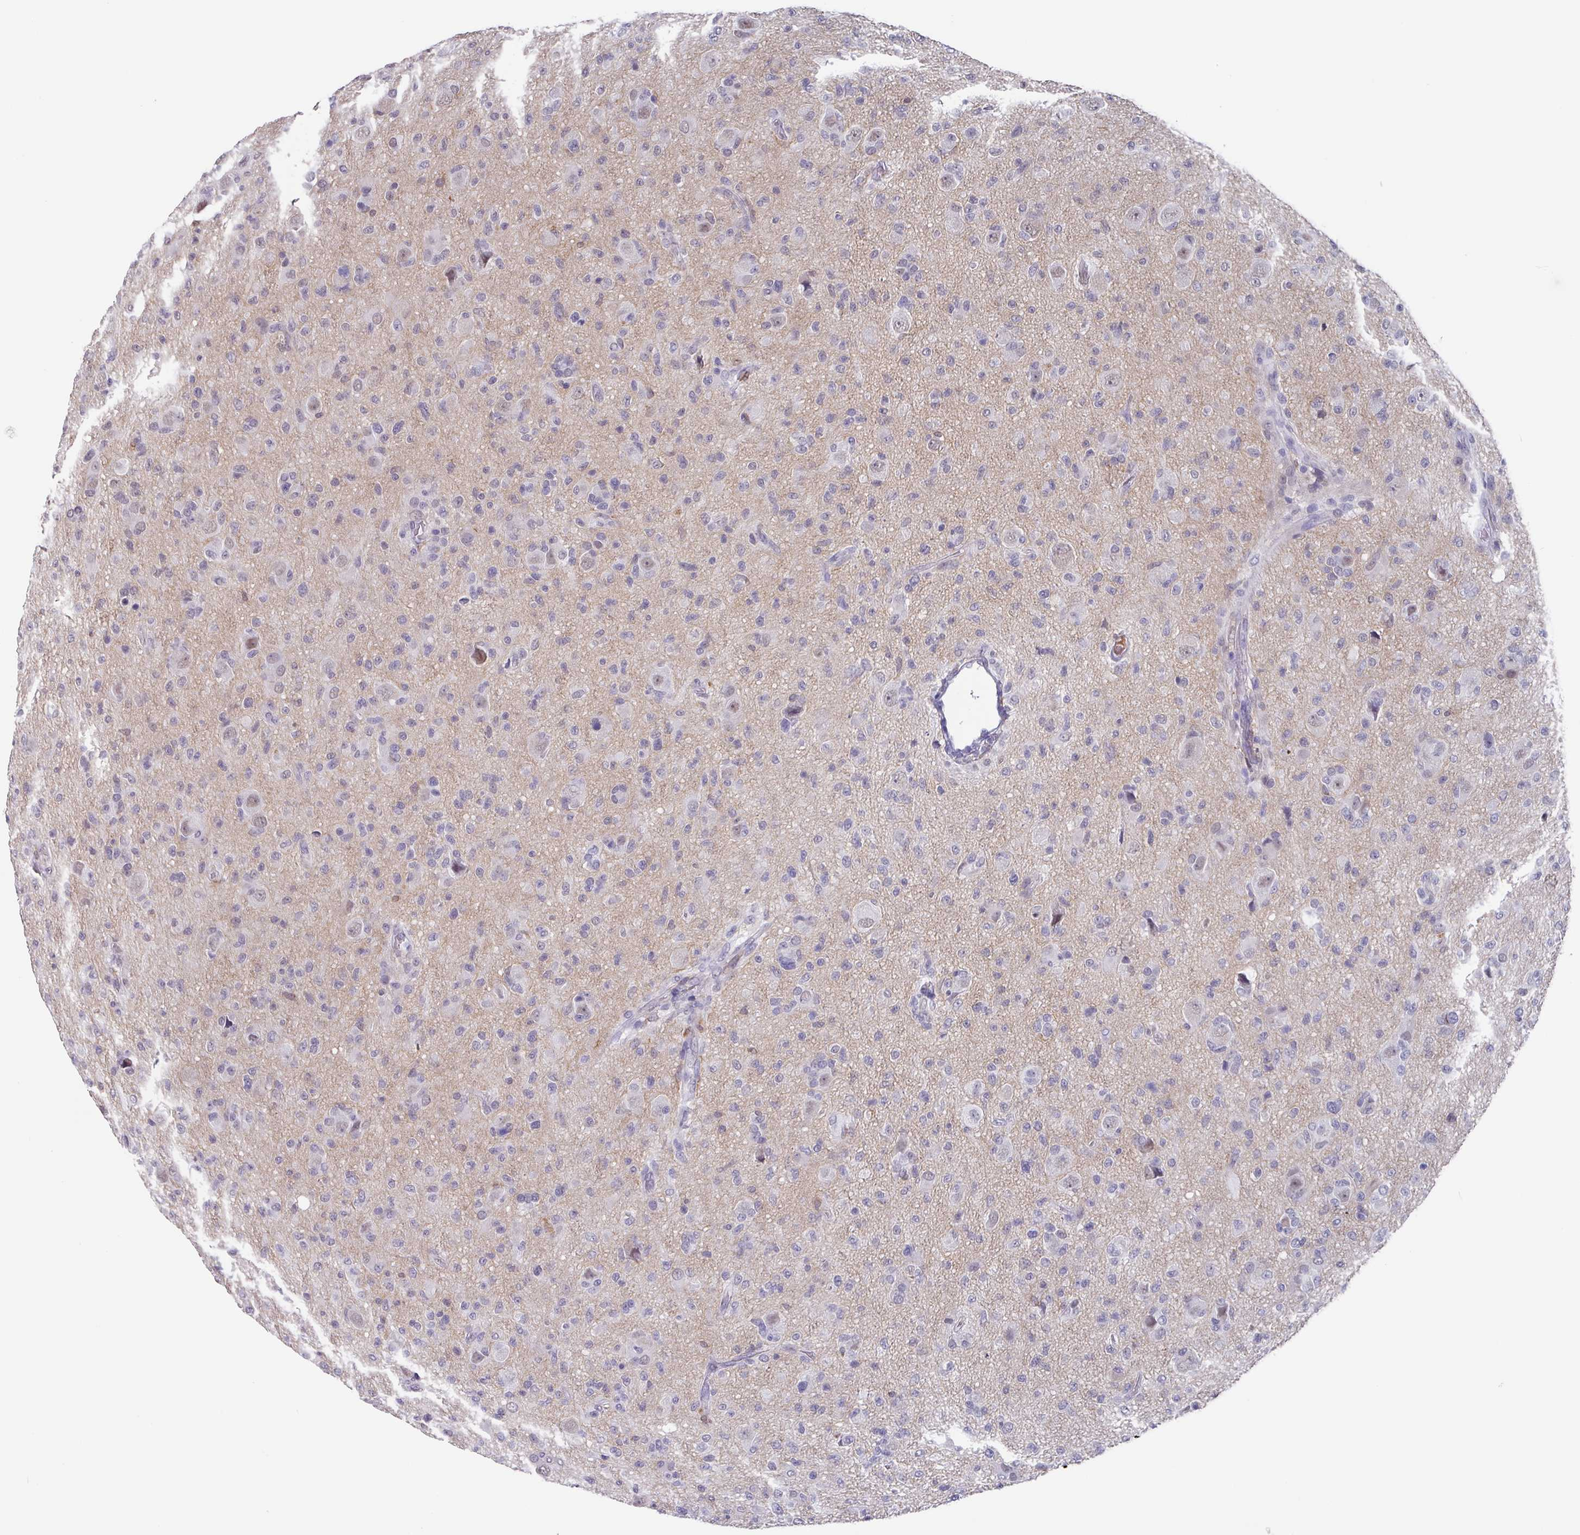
{"staining": {"intensity": "negative", "quantity": "none", "location": "none"}, "tissue": "glioma", "cell_type": "Tumor cells", "image_type": "cancer", "snomed": [{"axis": "morphology", "description": "Glioma, malignant, High grade"}, {"axis": "topography", "description": "Brain"}], "caption": "An image of human glioma is negative for staining in tumor cells.", "gene": "C1QB", "patient": {"sex": "female", "age": 57}}